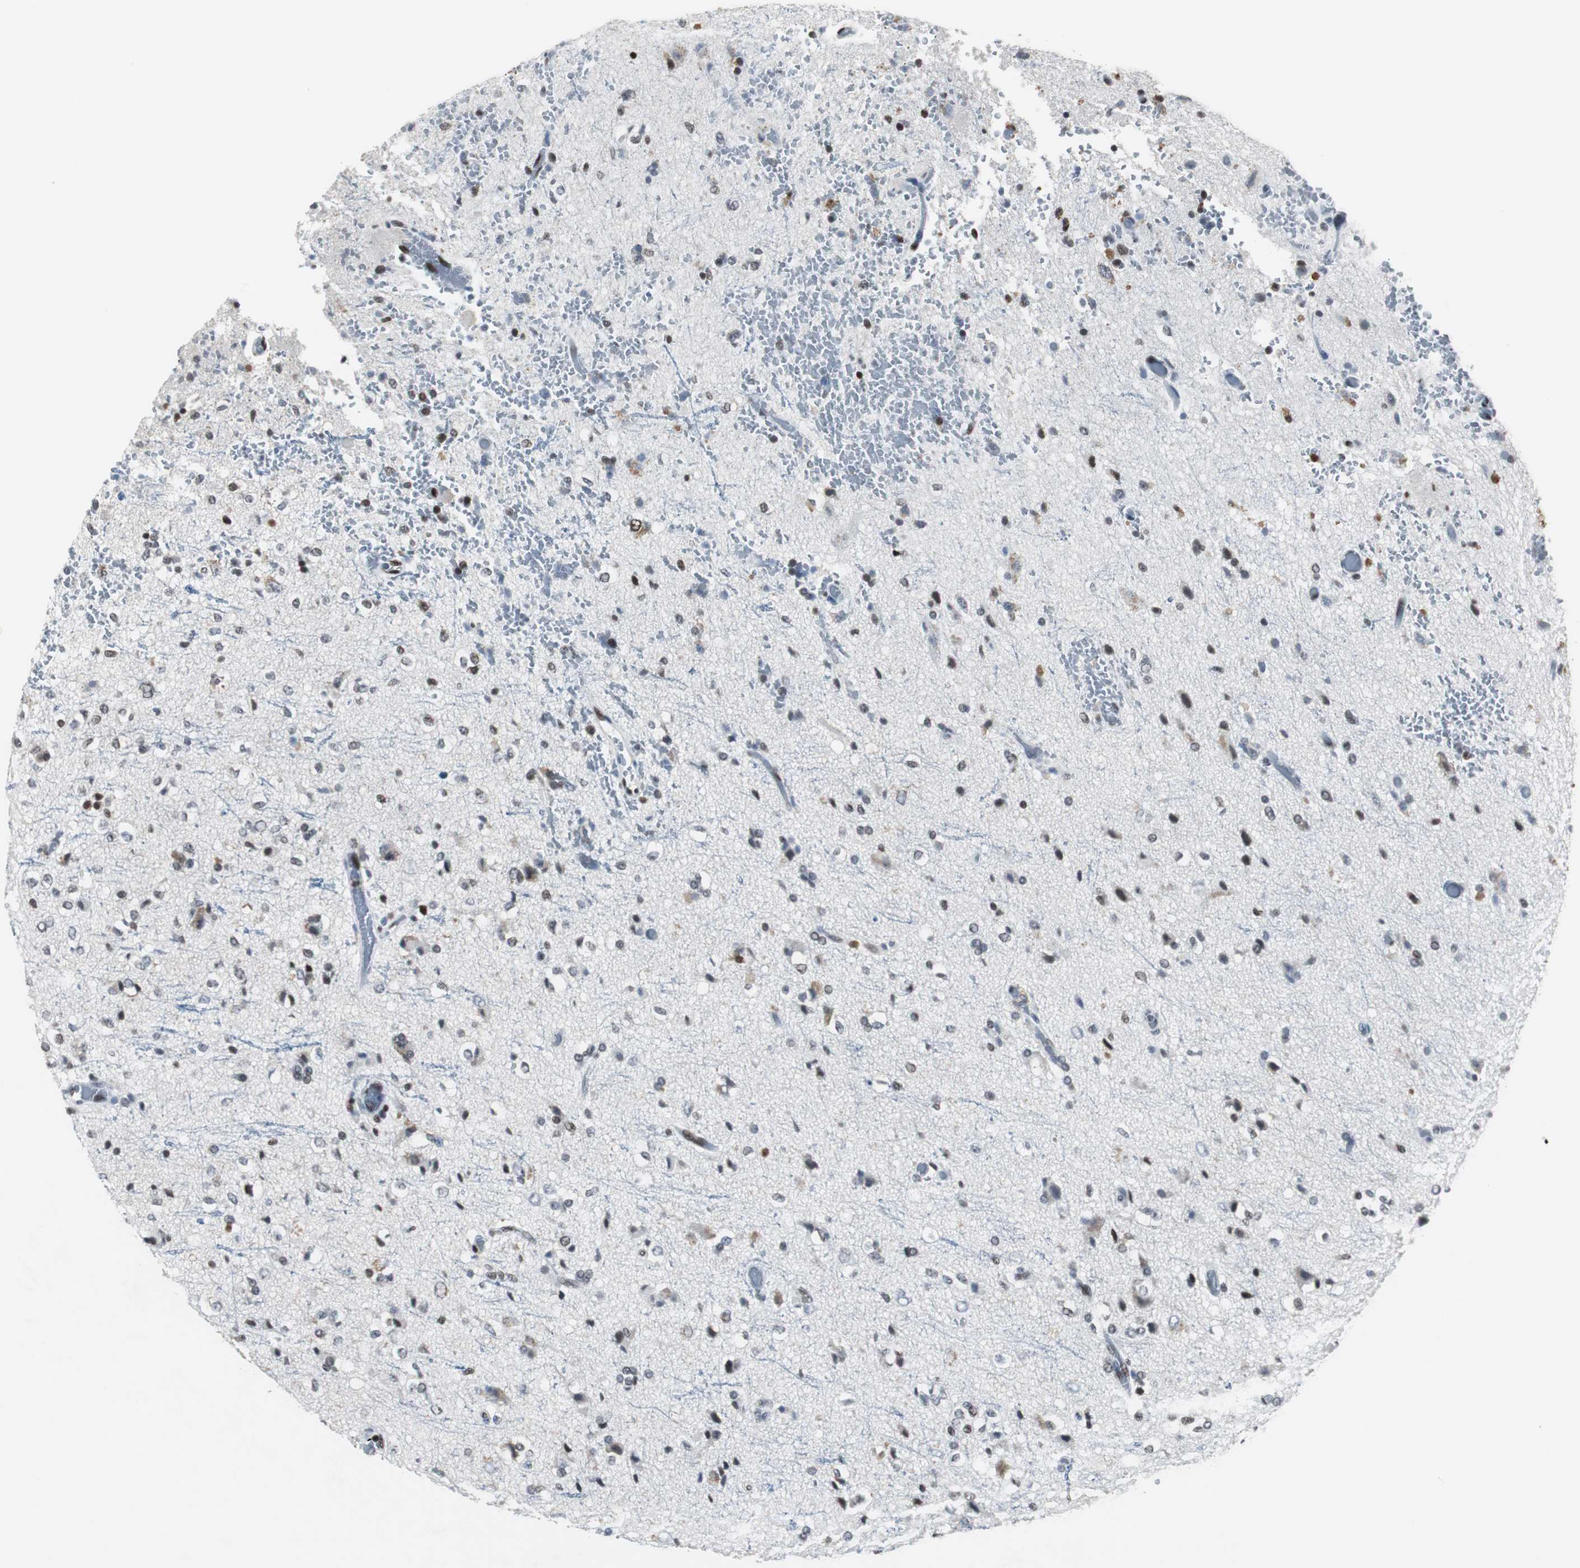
{"staining": {"intensity": "moderate", "quantity": "25%-75%", "location": "nuclear"}, "tissue": "glioma", "cell_type": "Tumor cells", "image_type": "cancer", "snomed": [{"axis": "morphology", "description": "Glioma, malignant, High grade"}, {"axis": "topography", "description": "Brain"}], "caption": "Immunohistochemistry (IHC) of glioma shows medium levels of moderate nuclear expression in about 25%-75% of tumor cells.", "gene": "RAD9A", "patient": {"sex": "male", "age": 47}}